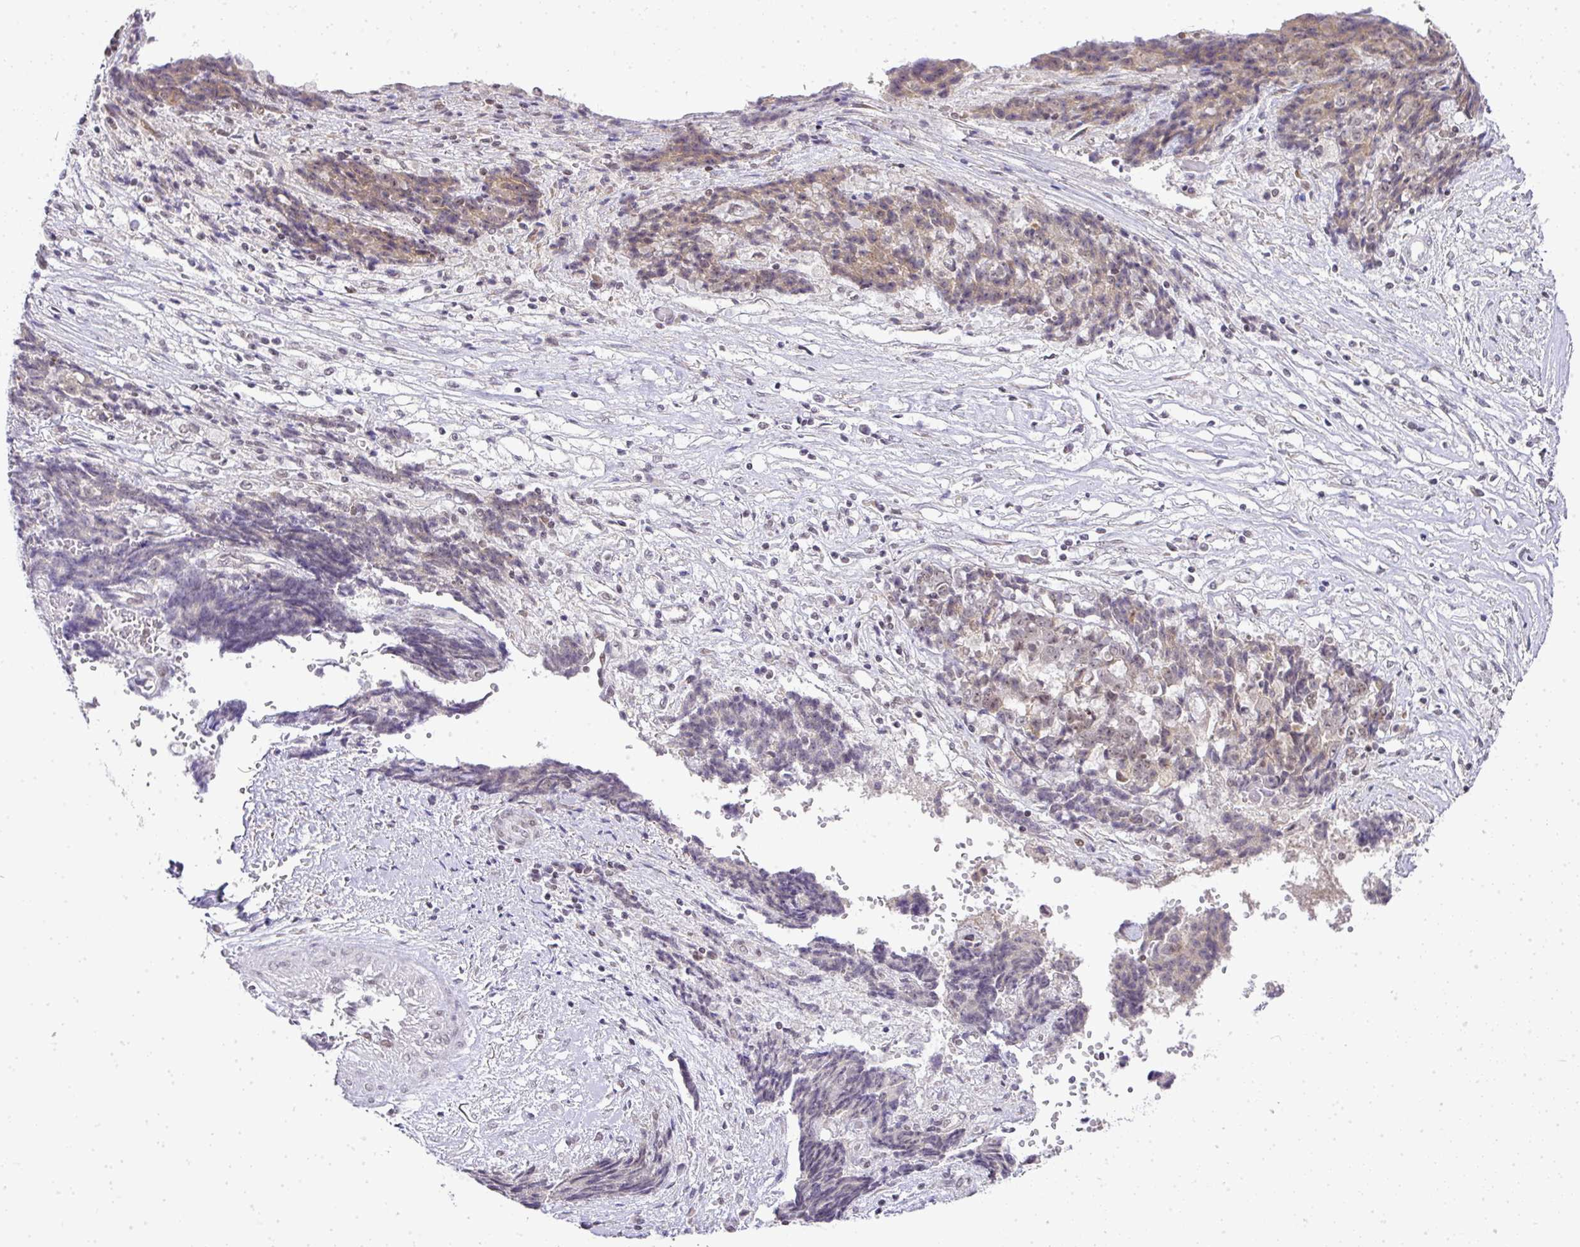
{"staining": {"intensity": "moderate", "quantity": "25%-75%", "location": "cytoplasmic/membranous"}, "tissue": "ovarian cancer", "cell_type": "Tumor cells", "image_type": "cancer", "snomed": [{"axis": "morphology", "description": "Carcinoma, endometroid"}, {"axis": "topography", "description": "Ovary"}], "caption": "A micrograph of endometroid carcinoma (ovarian) stained for a protein demonstrates moderate cytoplasmic/membranous brown staining in tumor cells.", "gene": "FAM32A", "patient": {"sex": "female", "age": 42}}